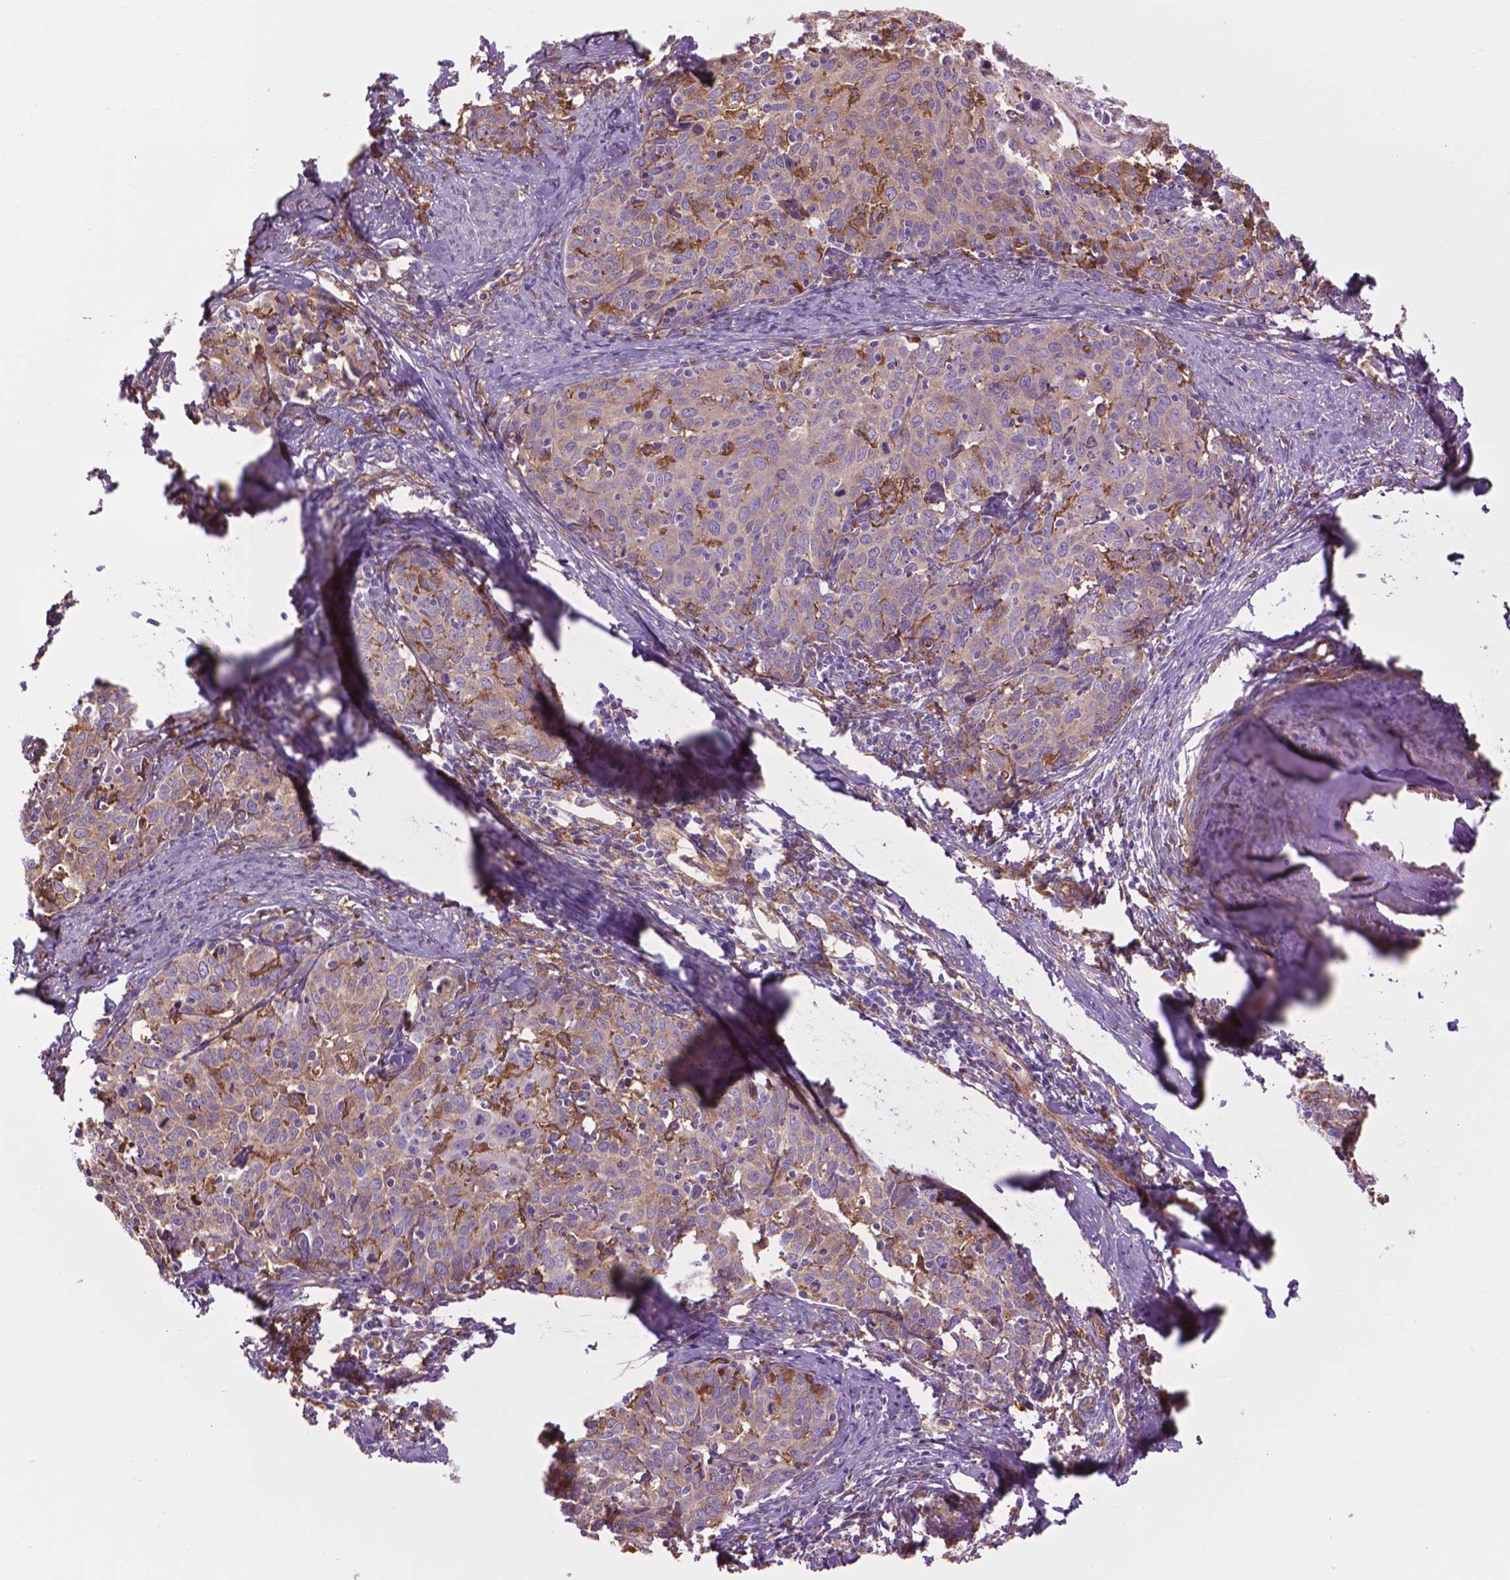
{"staining": {"intensity": "negative", "quantity": "none", "location": "none"}, "tissue": "cervical cancer", "cell_type": "Tumor cells", "image_type": "cancer", "snomed": [{"axis": "morphology", "description": "Squamous cell carcinoma, NOS"}, {"axis": "topography", "description": "Cervix"}], "caption": "This photomicrograph is of cervical squamous cell carcinoma stained with immunohistochemistry to label a protein in brown with the nuclei are counter-stained blue. There is no positivity in tumor cells.", "gene": "CORO1B", "patient": {"sex": "female", "age": 62}}